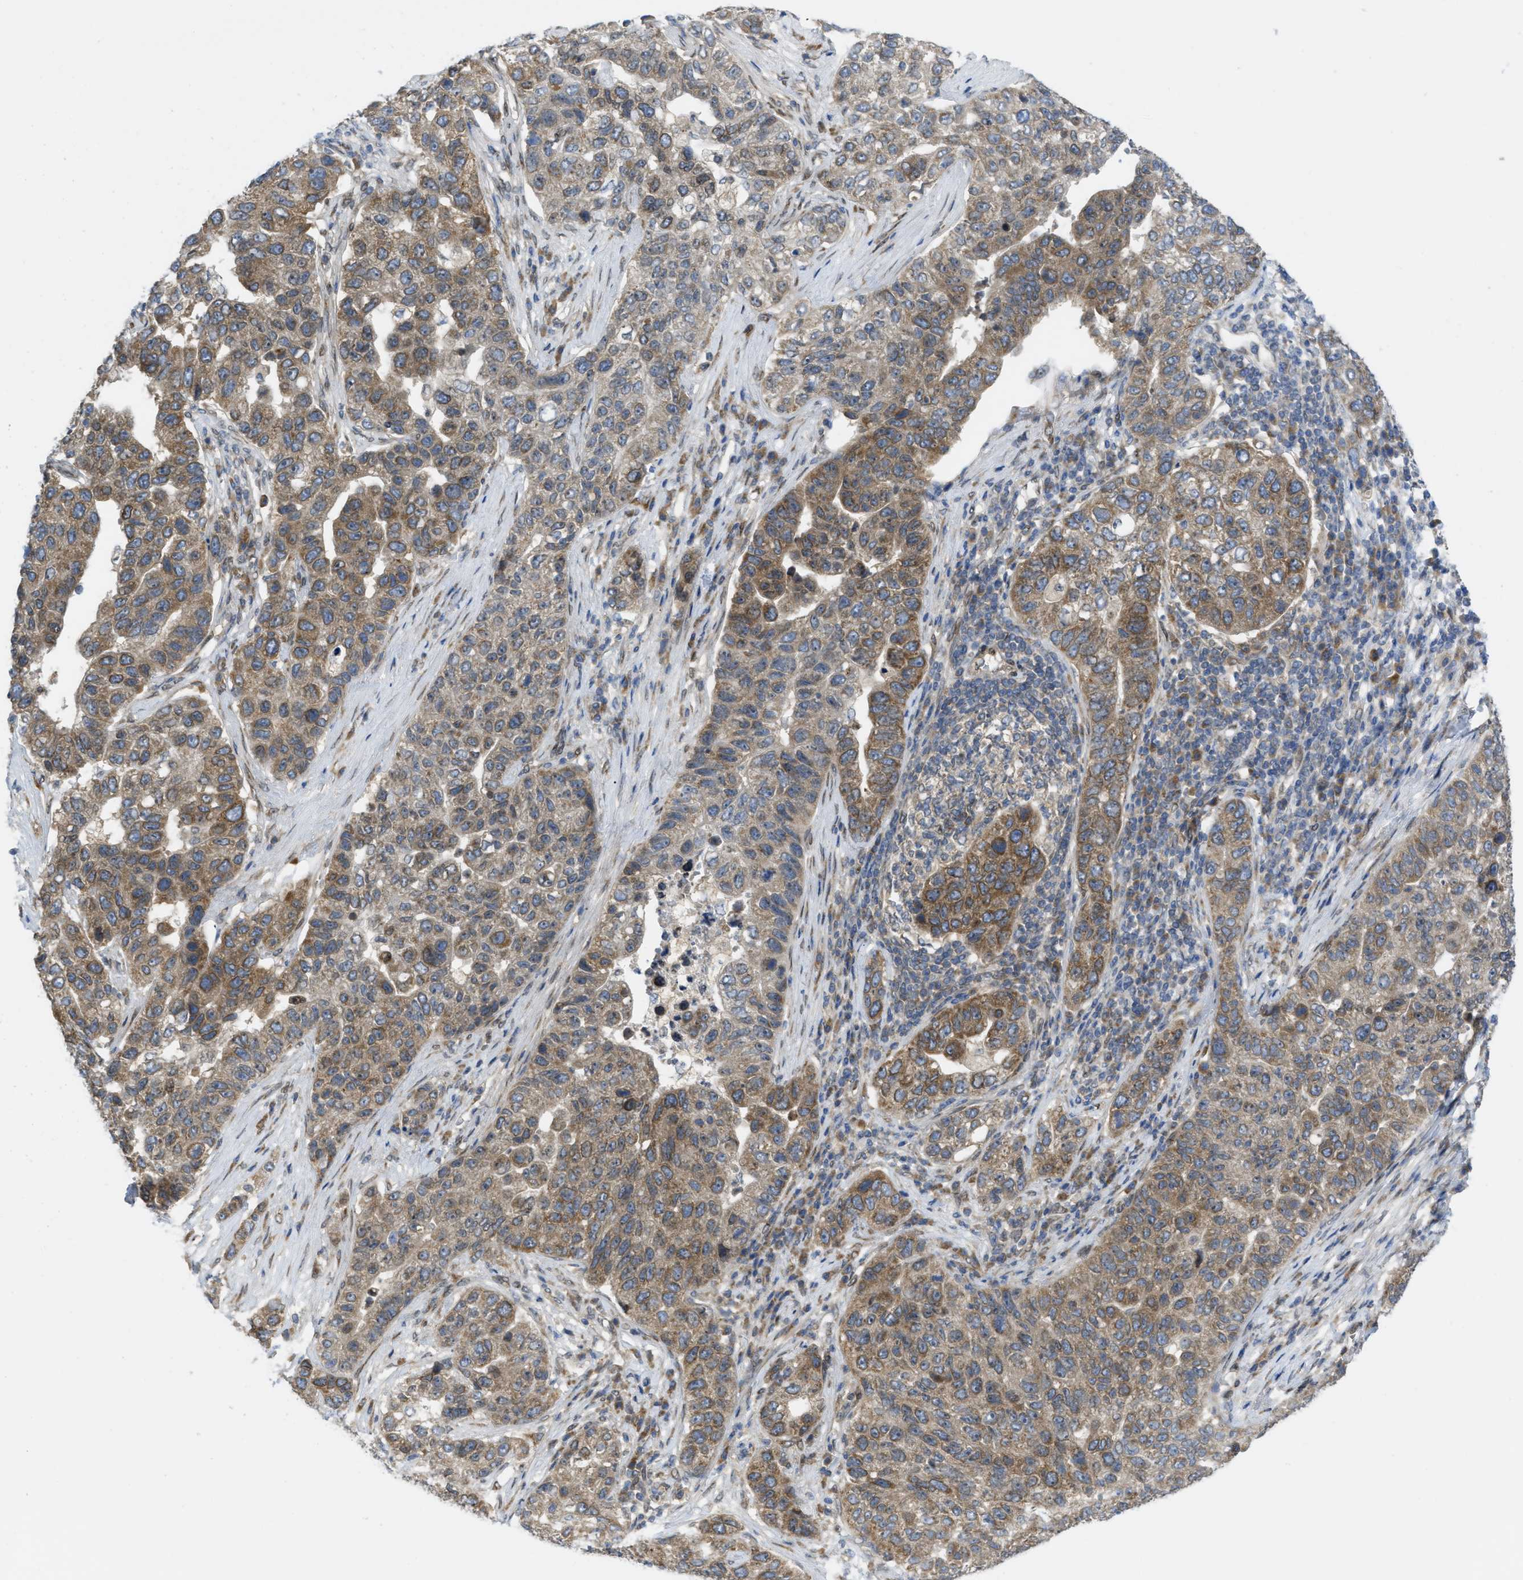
{"staining": {"intensity": "moderate", "quantity": ">75%", "location": "cytoplasmic/membranous"}, "tissue": "pancreatic cancer", "cell_type": "Tumor cells", "image_type": "cancer", "snomed": [{"axis": "morphology", "description": "Adenocarcinoma, NOS"}, {"axis": "topography", "description": "Pancreas"}], "caption": "Moderate cytoplasmic/membranous positivity is appreciated in approximately >75% of tumor cells in pancreatic cancer.", "gene": "EIF2AK3", "patient": {"sex": "female", "age": 61}}